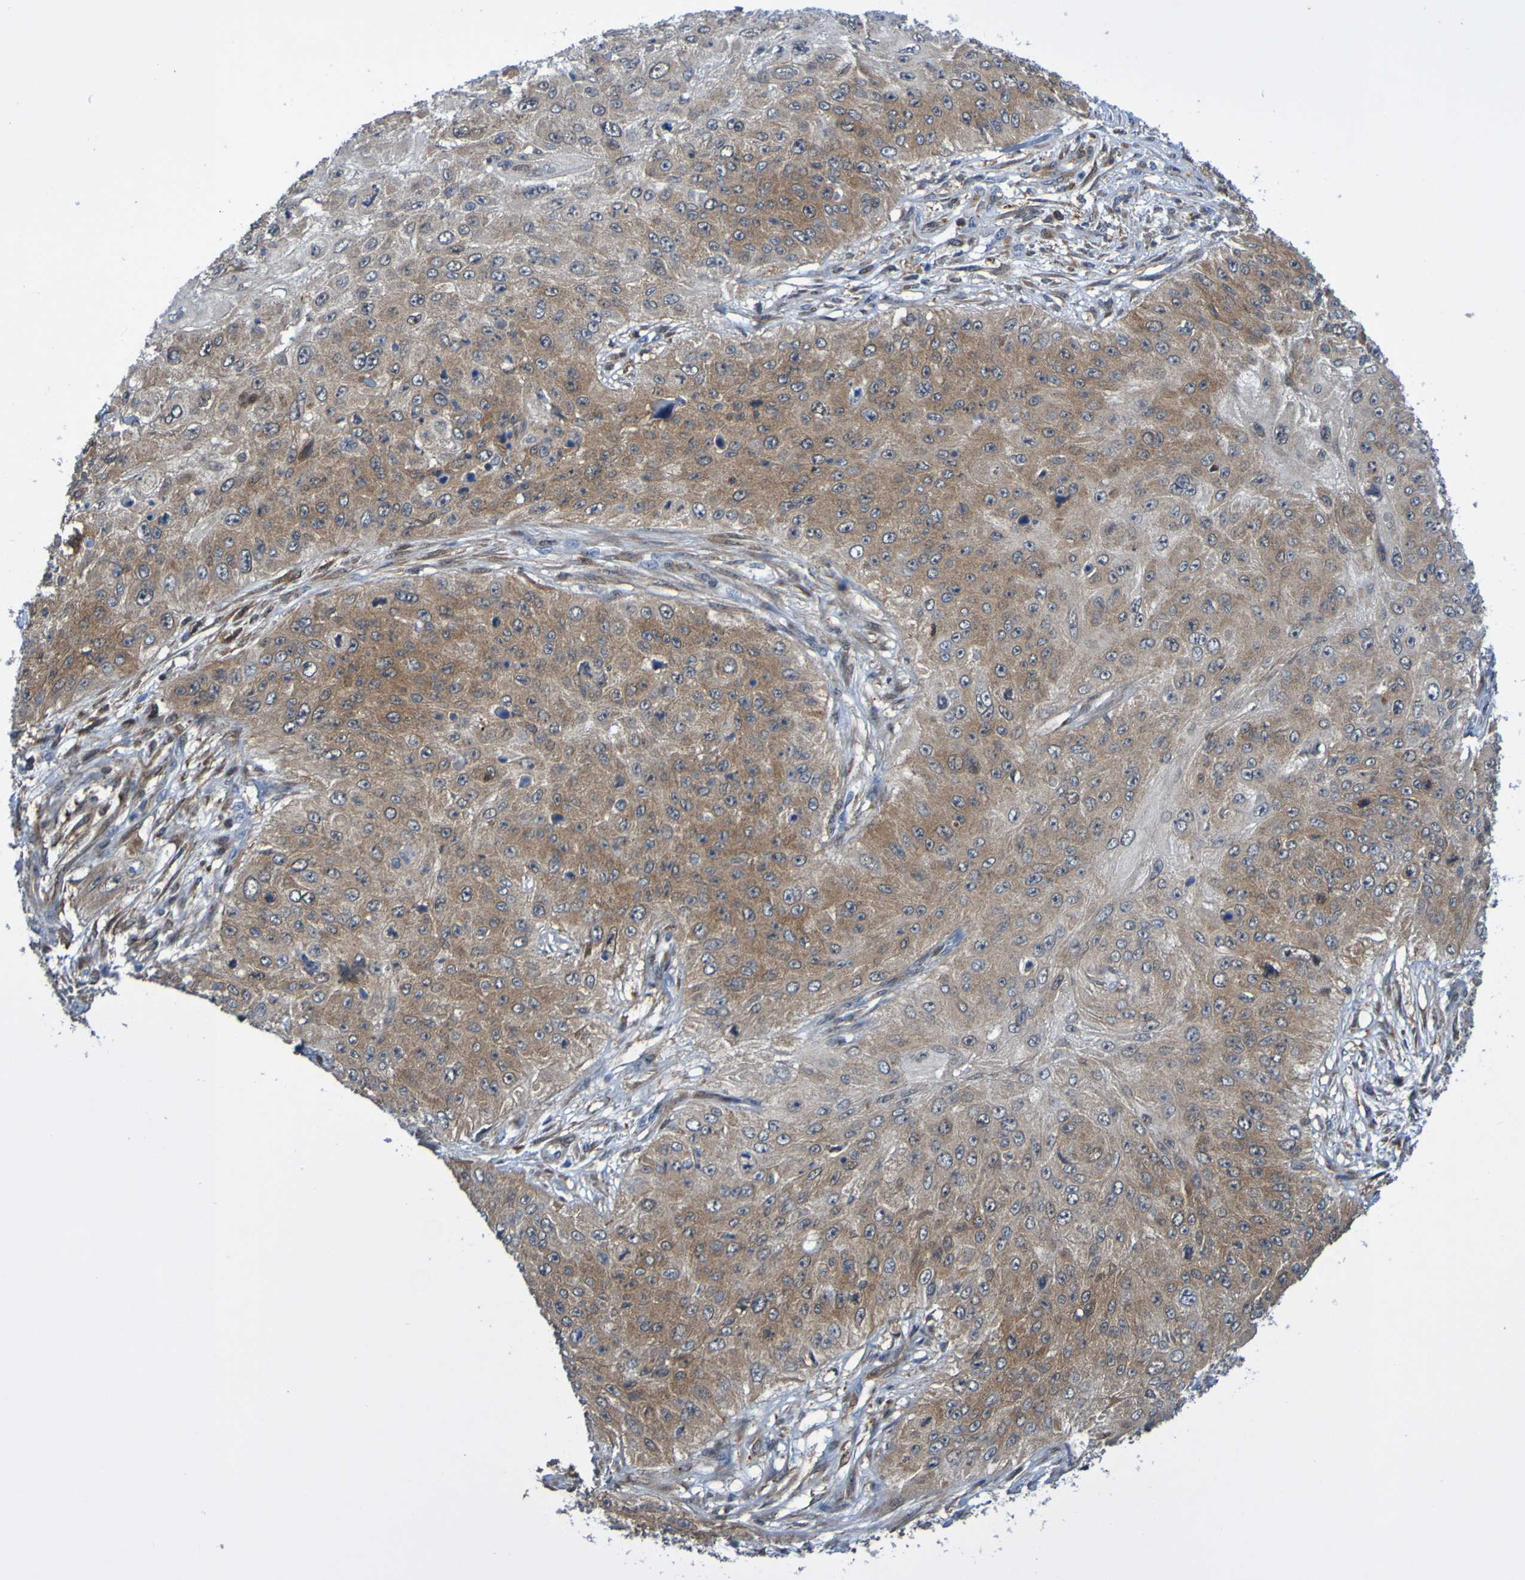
{"staining": {"intensity": "moderate", "quantity": ">75%", "location": "cytoplasmic/membranous"}, "tissue": "skin cancer", "cell_type": "Tumor cells", "image_type": "cancer", "snomed": [{"axis": "morphology", "description": "Squamous cell carcinoma, NOS"}, {"axis": "topography", "description": "Skin"}], "caption": "High-magnification brightfield microscopy of skin squamous cell carcinoma stained with DAB (brown) and counterstained with hematoxylin (blue). tumor cells exhibit moderate cytoplasmic/membranous expression is appreciated in approximately>75% of cells.", "gene": "ATIC", "patient": {"sex": "female", "age": 80}}